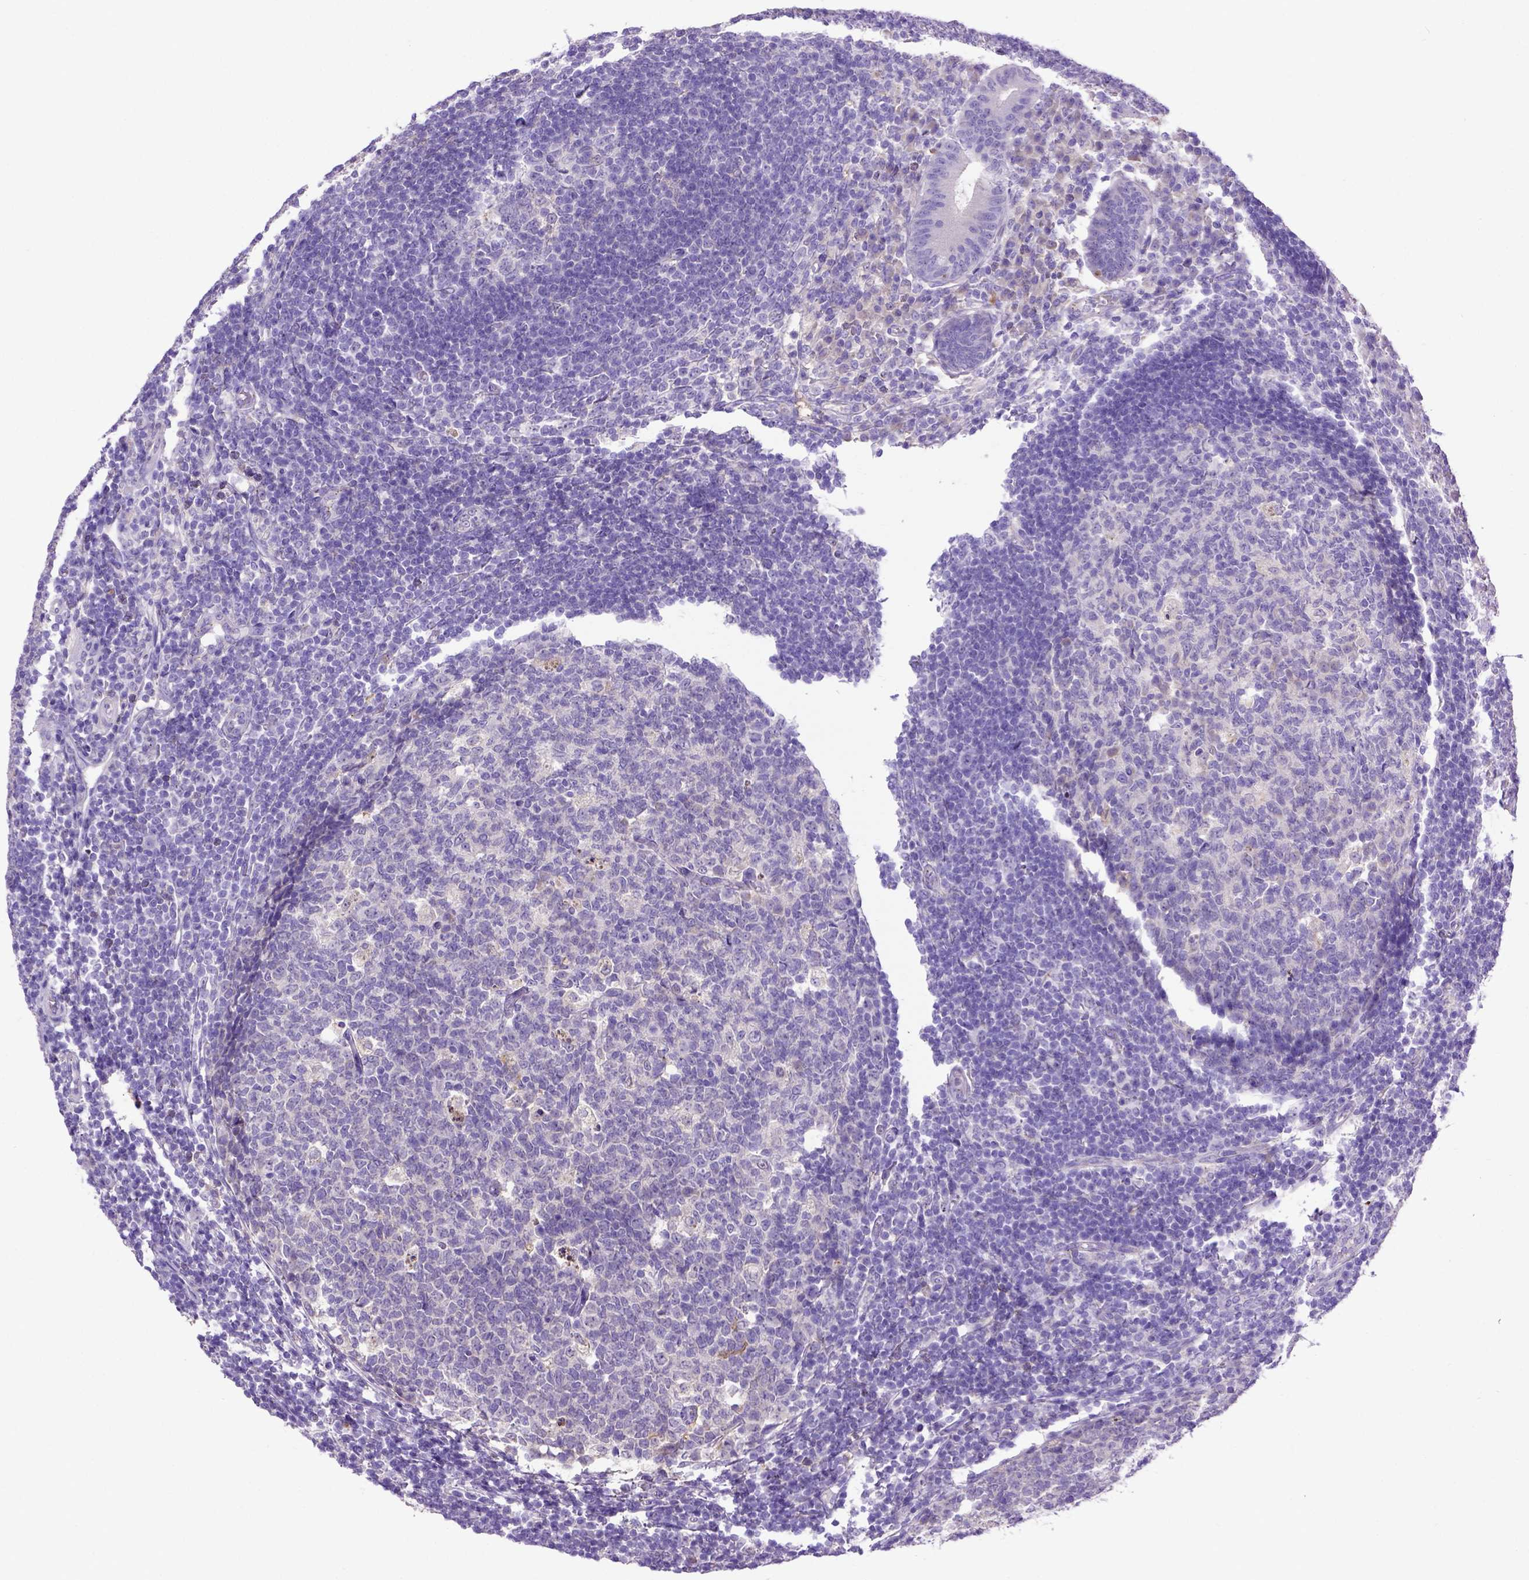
{"staining": {"intensity": "negative", "quantity": "none", "location": "none"}, "tissue": "appendix", "cell_type": "Glandular cells", "image_type": "normal", "snomed": [{"axis": "morphology", "description": "Normal tissue, NOS"}, {"axis": "topography", "description": "Appendix"}], "caption": "An image of appendix stained for a protein demonstrates no brown staining in glandular cells. Nuclei are stained in blue.", "gene": "ADAM12", "patient": {"sex": "male", "age": 18}}